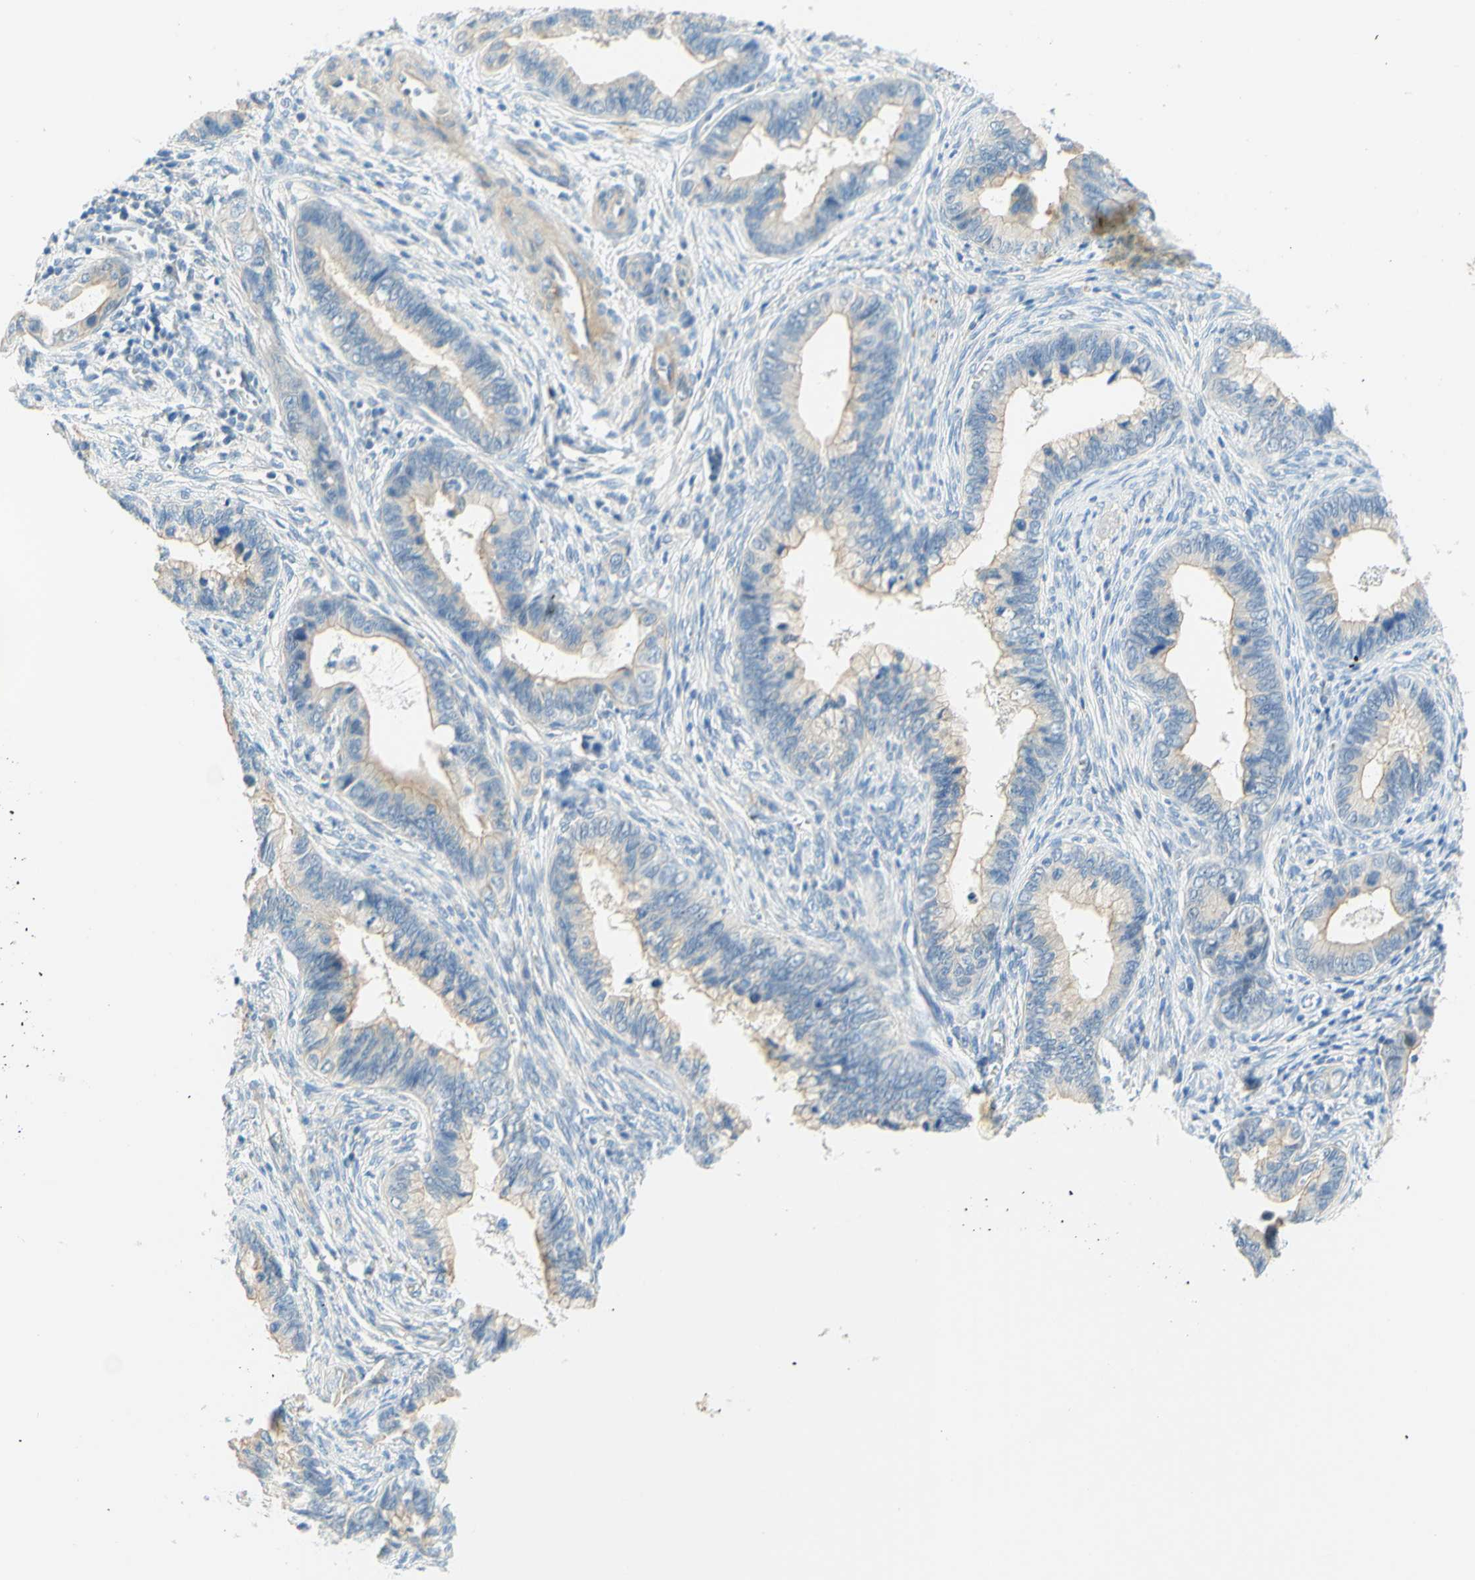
{"staining": {"intensity": "weak", "quantity": ">75%", "location": "cytoplasmic/membranous"}, "tissue": "cervical cancer", "cell_type": "Tumor cells", "image_type": "cancer", "snomed": [{"axis": "morphology", "description": "Adenocarcinoma, NOS"}, {"axis": "topography", "description": "Cervix"}], "caption": "Protein expression analysis of human adenocarcinoma (cervical) reveals weak cytoplasmic/membranous positivity in about >75% of tumor cells. (DAB (3,3'-diaminobenzidine) = brown stain, brightfield microscopy at high magnification).", "gene": "ENTREP2", "patient": {"sex": "female", "age": 44}}